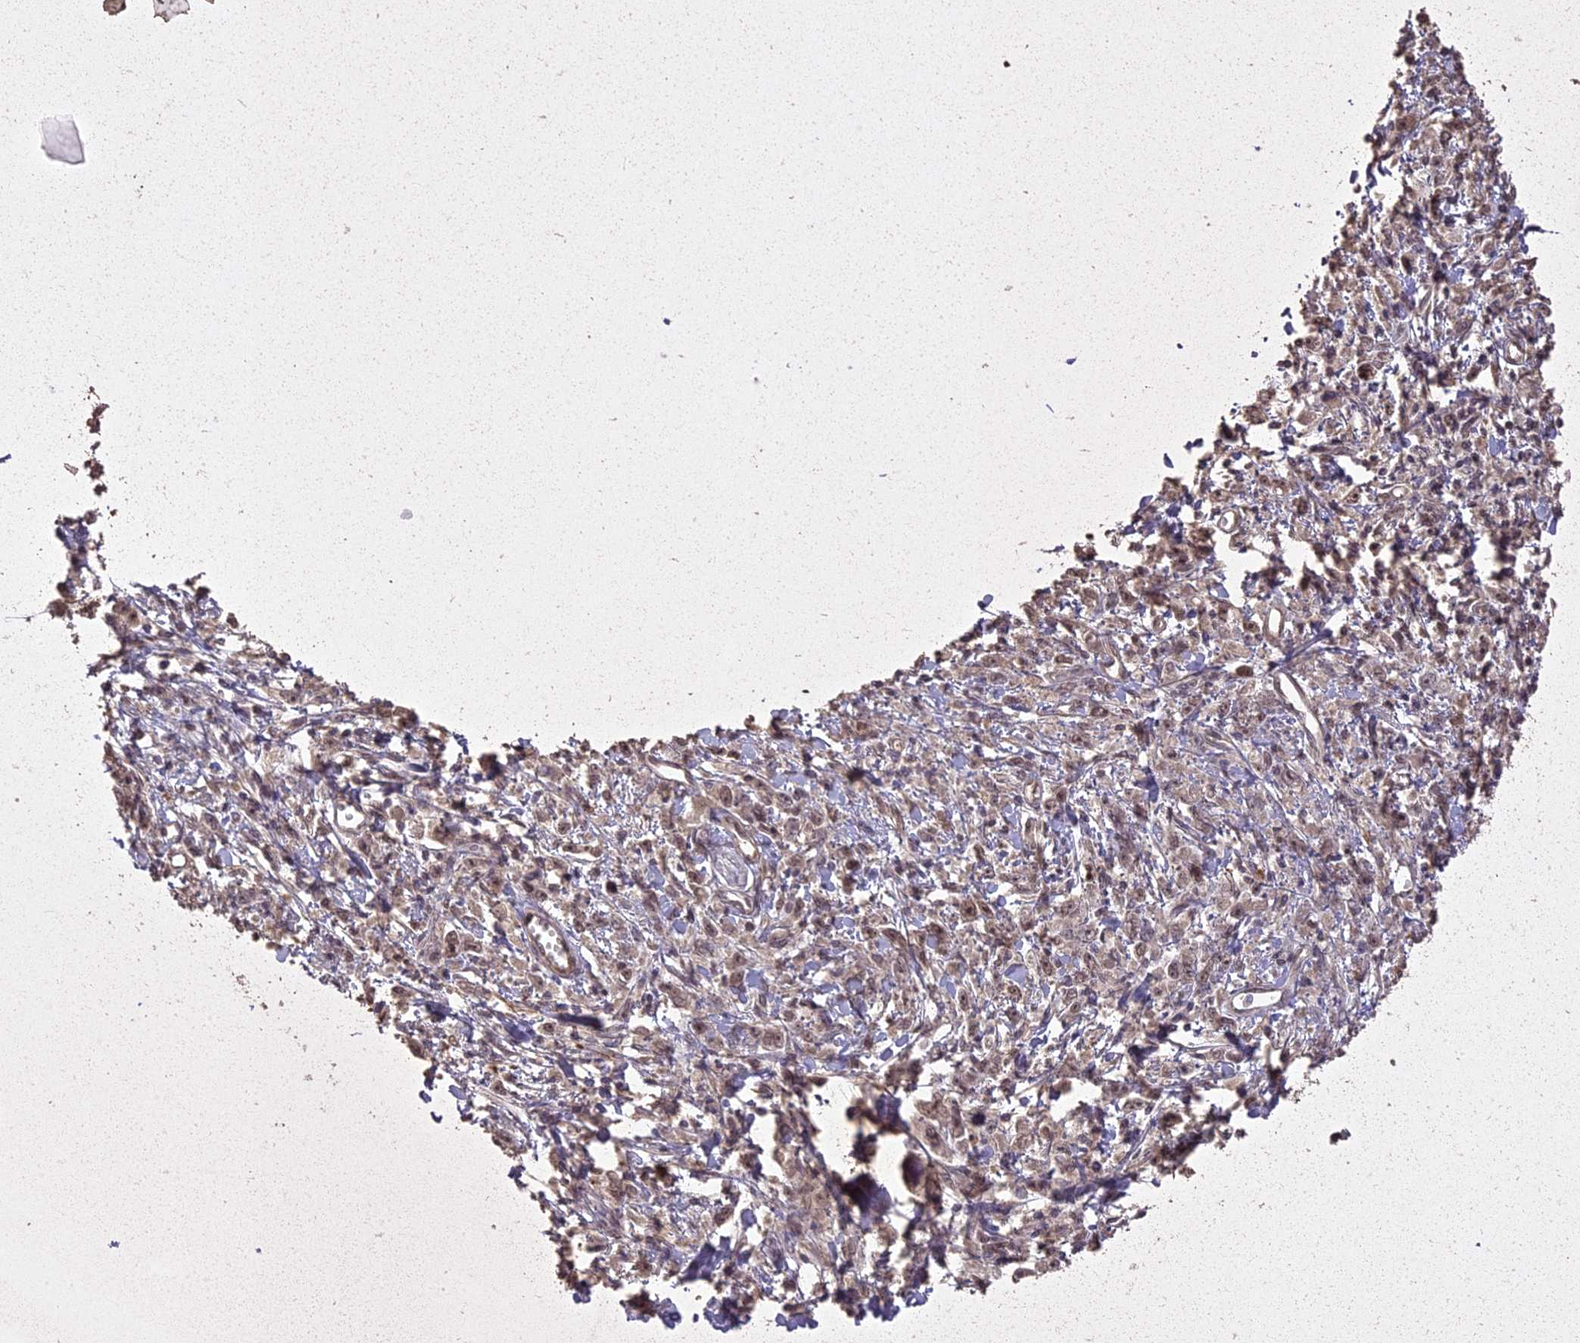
{"staining": {"intensity": "weak", "quantity": "25%-75%", "location": "nuclear"}, "tissue": "stomach cancer", "cell_type": "Tumor cells", "image_type": "cancer", "snomed": [{"axis": "morphology", "description": "Adenocarcinoma, NOS"}, {"axis": "topography", "description": "Stomach"}], "caption": "Stomach cancer (adenocarcinoma) stained with a protein marker demonstrates weak staining in tumor cells.", "gene": "LIN37", "patient": {"sex": "female", "age": 59}}